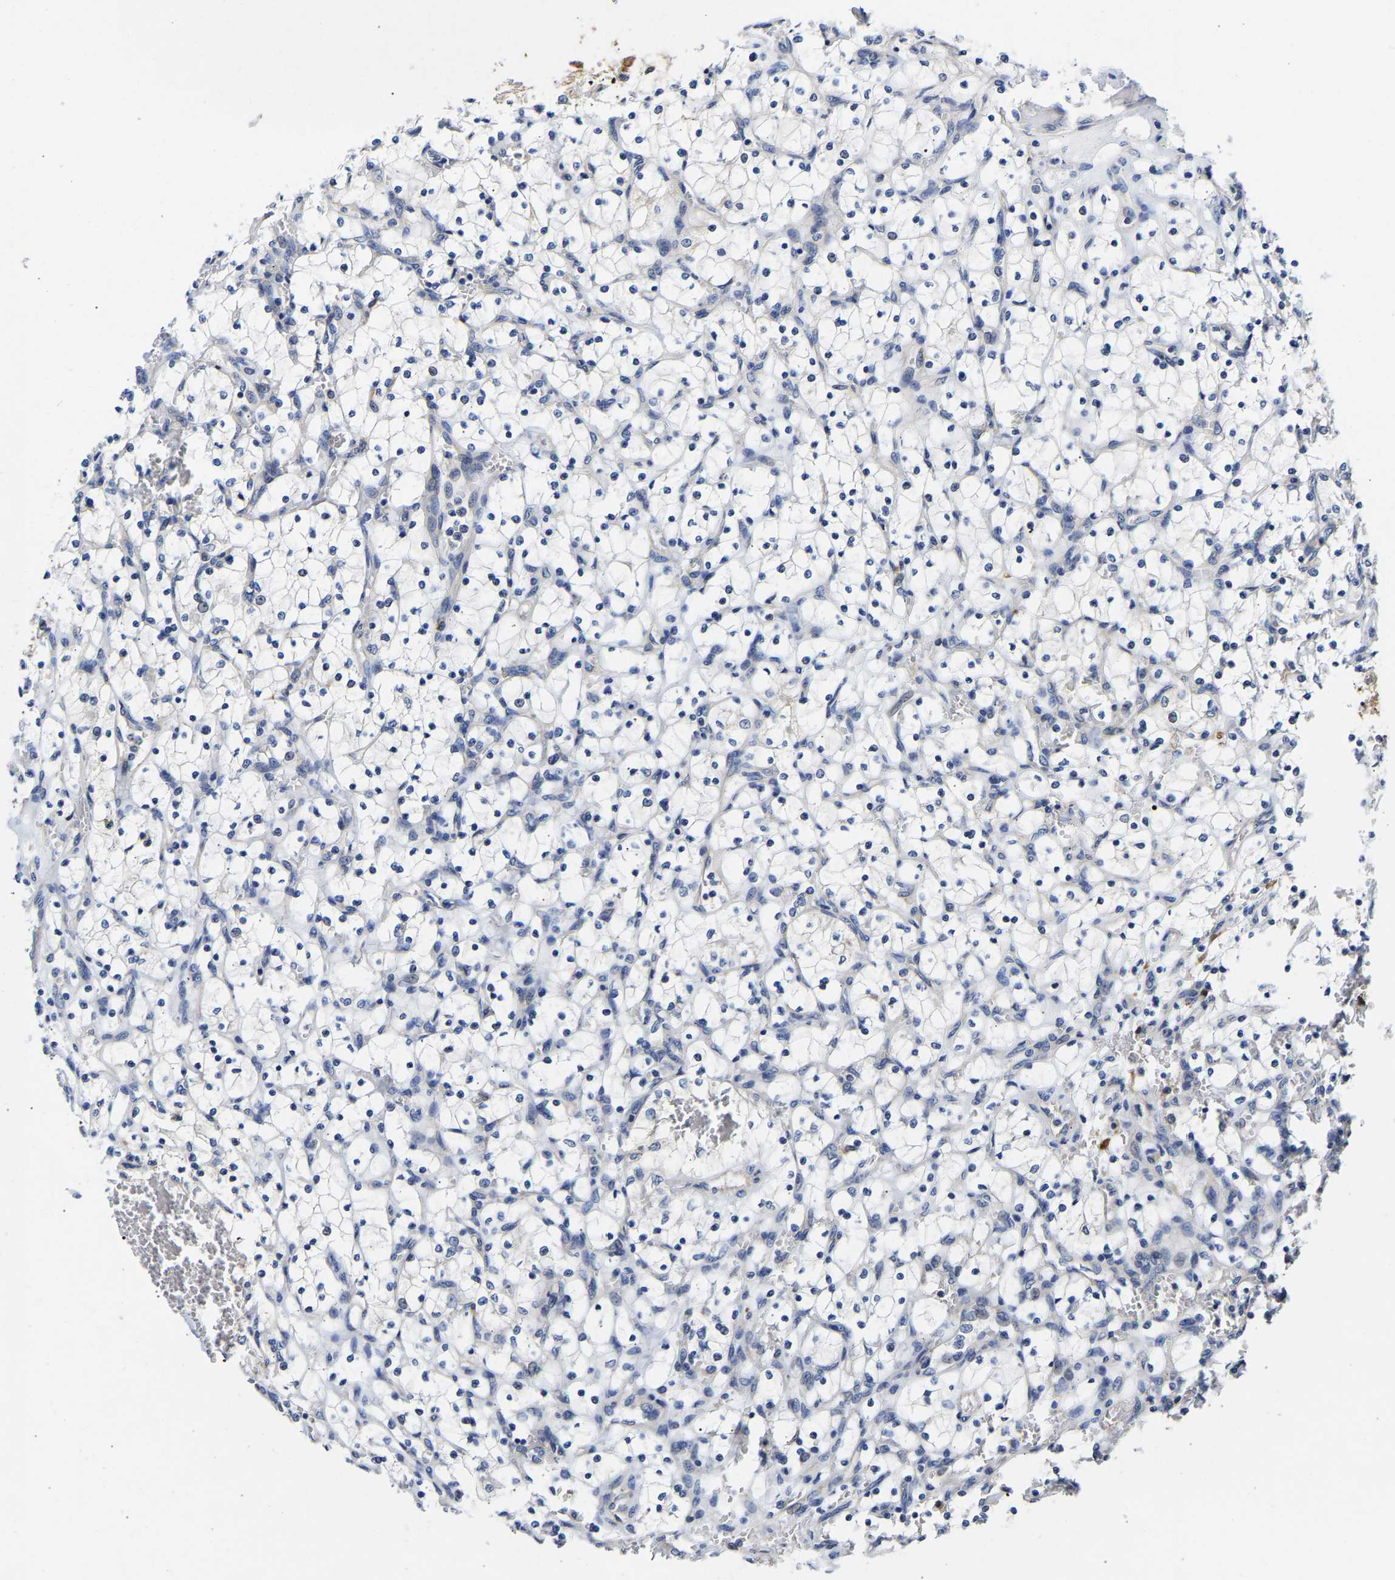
{"staining": {"intensity": "negative", "quantity": "none", "location": "none"}, "tissue": "renal cancer", "cell_type": "Tumor cells", "image_type": "cancer", "snomed": [{"axis": "morphology", "description": "Adenocarcinoma, NOS"}, {"axis": "topography", "description": "Kidney"}], "caption": "High power microscopy image of an immunohistochemistry photomicrograph of renal cancer, revealing no significant positivity in tumor cells.", "gene": "CCDC6", "patient": {"sex": "female", "age": 69}}